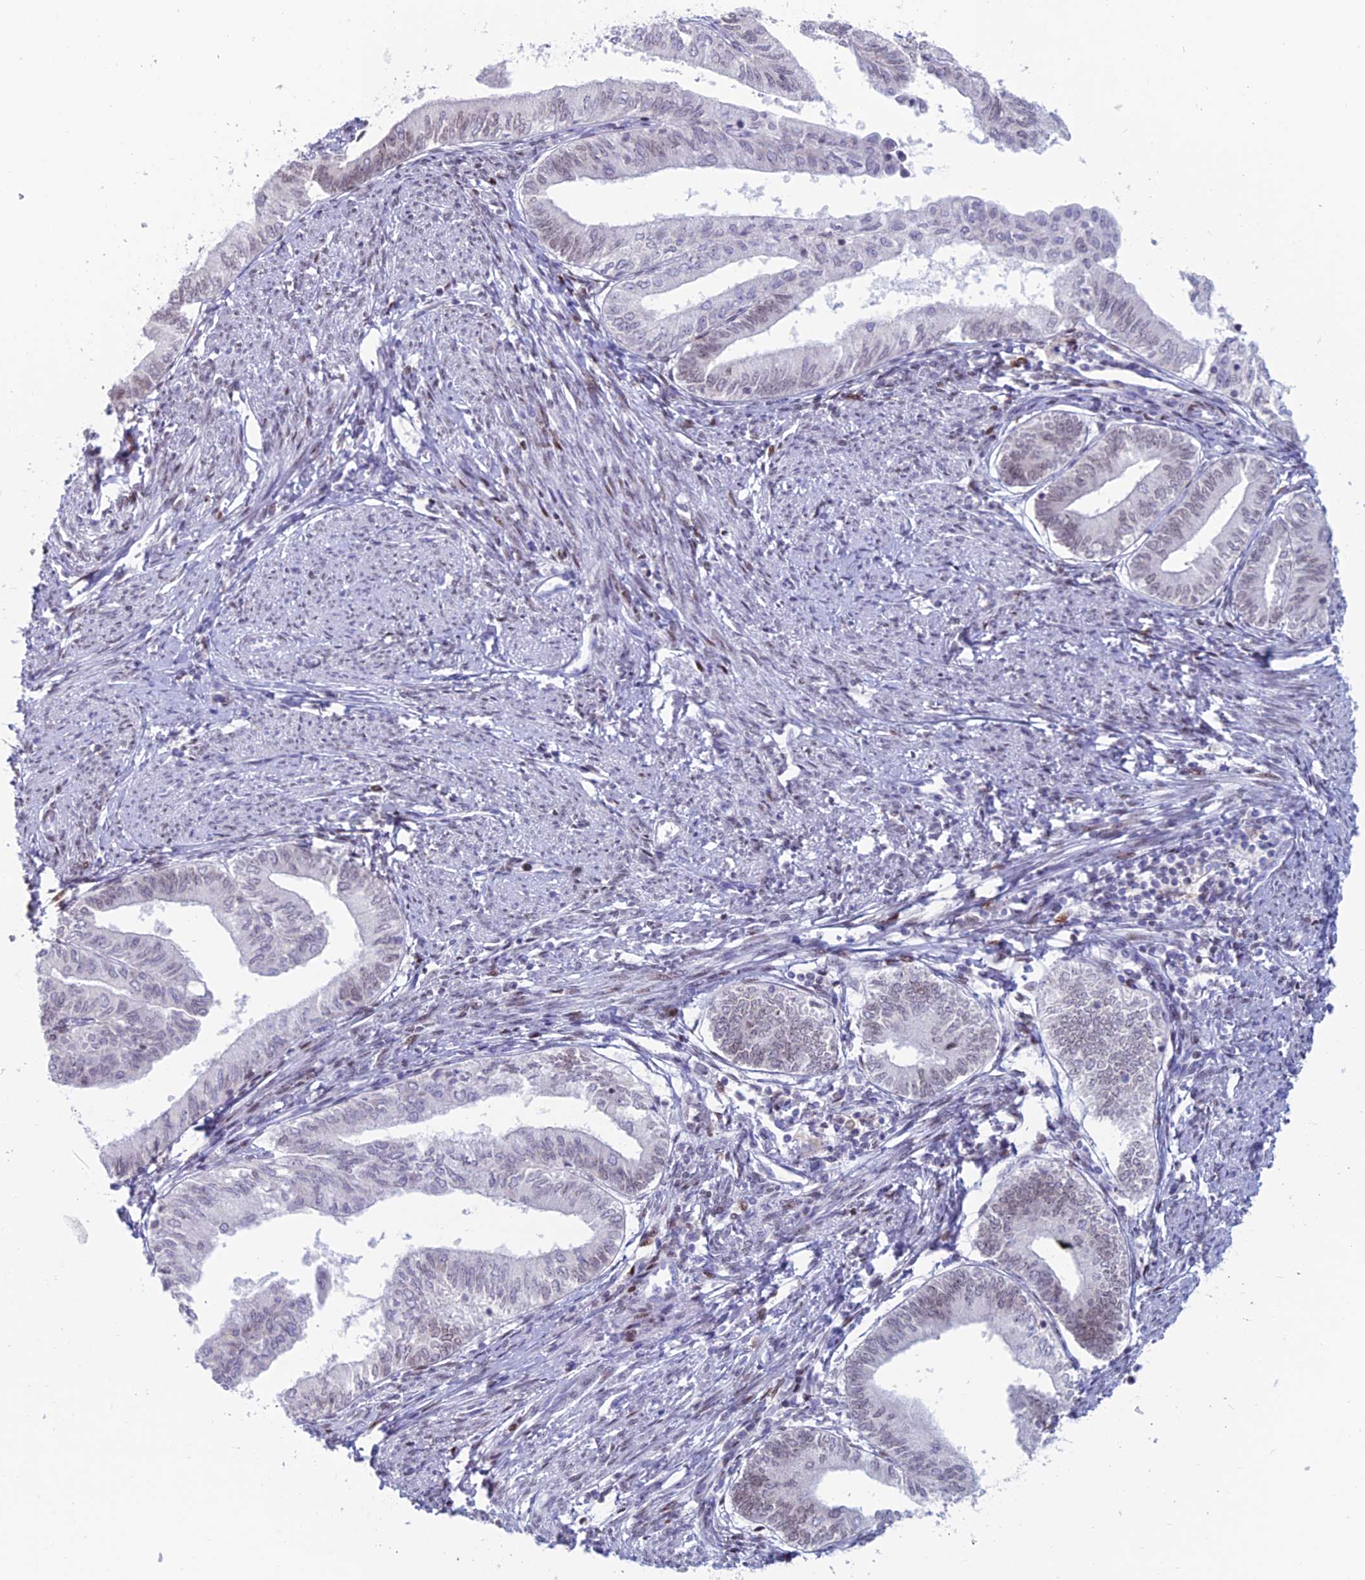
{"staining": {"intensity": "negative", "quantity": "none", "location": "none"}, "tissue": "endometrial cancer", "cell_type": "Tumor cells", "image_type": "cancer", "snomed": [{"axis": "morphology", "description": "Adenocarcinoma, NOS"}, {"axis": "topography", "description": "Endometrium"}], "caption": "IHC micrograph of human endometrial cancer (adenocarcinoma) stained for a protein (brown), which reveals no staining in tumor cells. Nuclei are stained in blue.", "gene": "CERS6", "patient": {"sex": "female", "age": 66}}